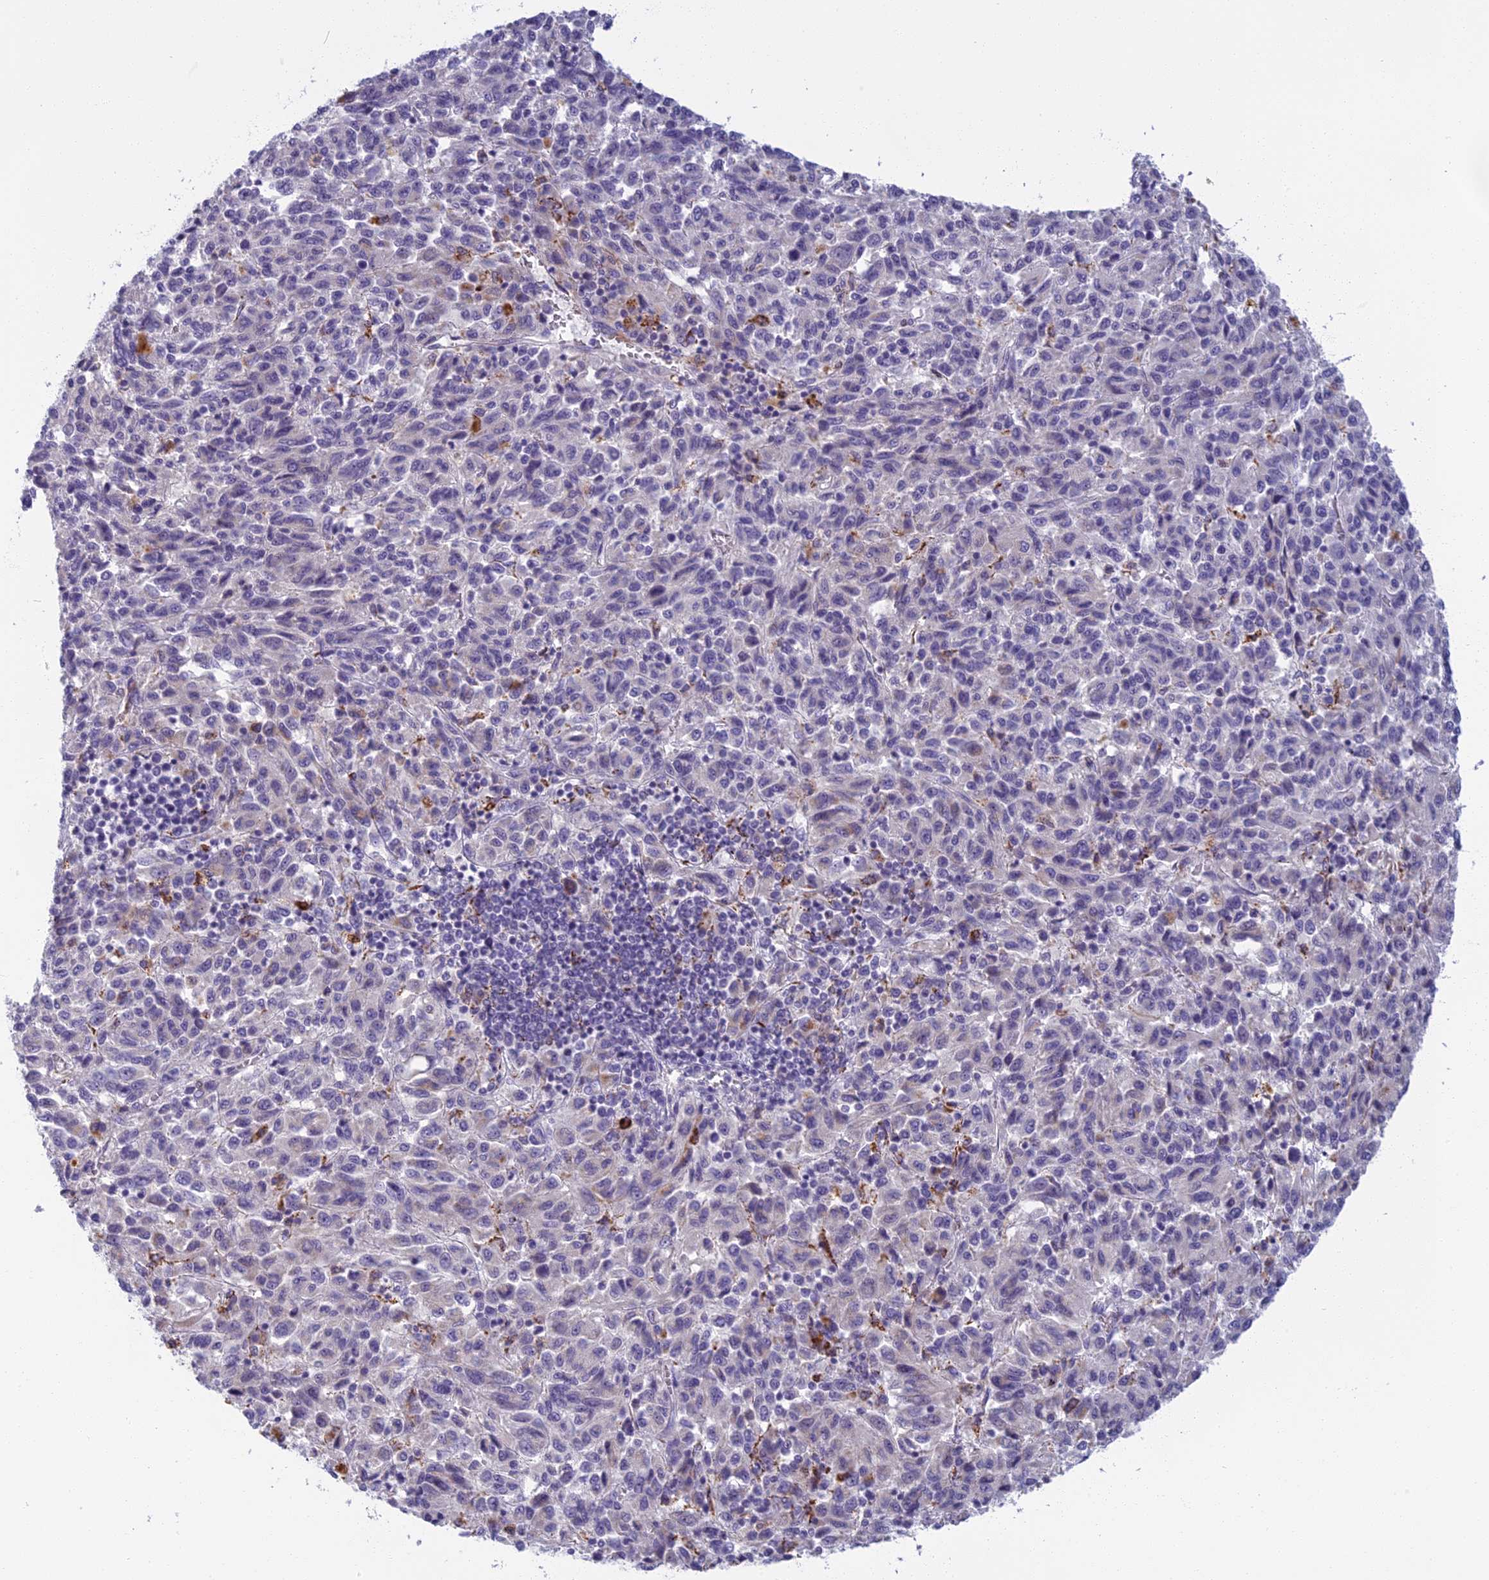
{"staining": {"intensity": "negative", "quantity": "none", "location": "none"}, "tissue": "melanoma", "cell_type": "Tumor cells", "image_type": "cancer", "snomed": [{"axis": "morphology", "description": "Malignant melanoma, Metastatic site"}, {"axis": "topography", "description": "Lung"}], "caption": "Image shows no protein positivity in tumor cells of malignant melanoma (metastatic site) tissue.", "gene": "SEMA7A", "patient": {"sex": "male", "age": 64}}